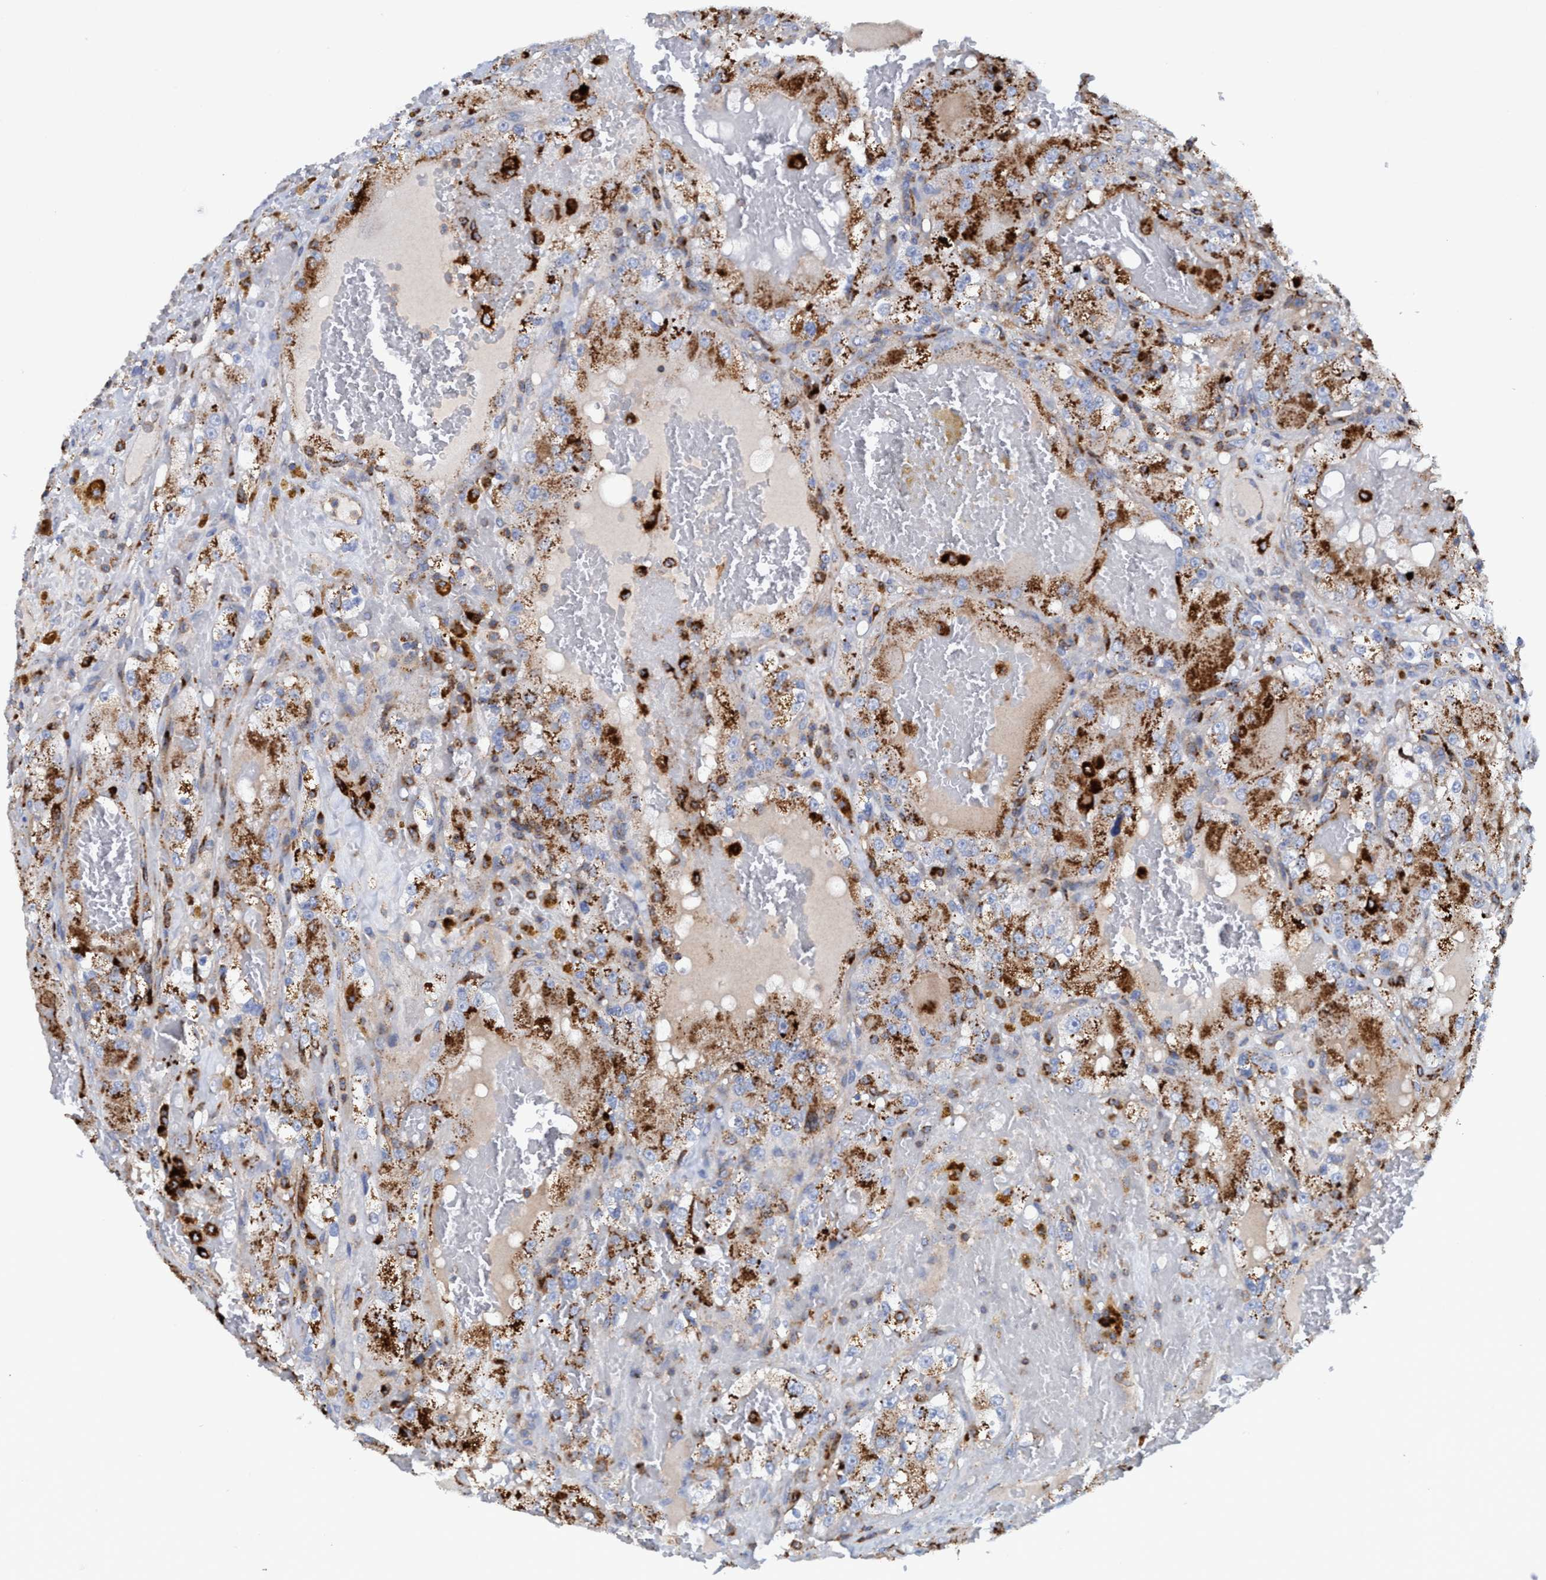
{"staining": {"intensity": "strong", "quantity": ">75%", "location": "cytoplasmic/membranous"}, "tissue": "renal cancer", "cell_type": "Tumor cells", "image_type": "cancer", "snomed": [{"axis": "morphology", "description": "Normal tissue, NOS"}, {"axis": "morphology", "description": "Adenocarcinoma, NOS"}, {"axis": "topography", "description": "Kidney"}], "caption": "About >75% of tumor cells in adenocarcinoma (renal) show strong cytoplasmic/membranous protein expression as visualized by brown immunohistochemical staining.", "gene": "TRIM65", "patient": {"sex": "male", "age": 61}}